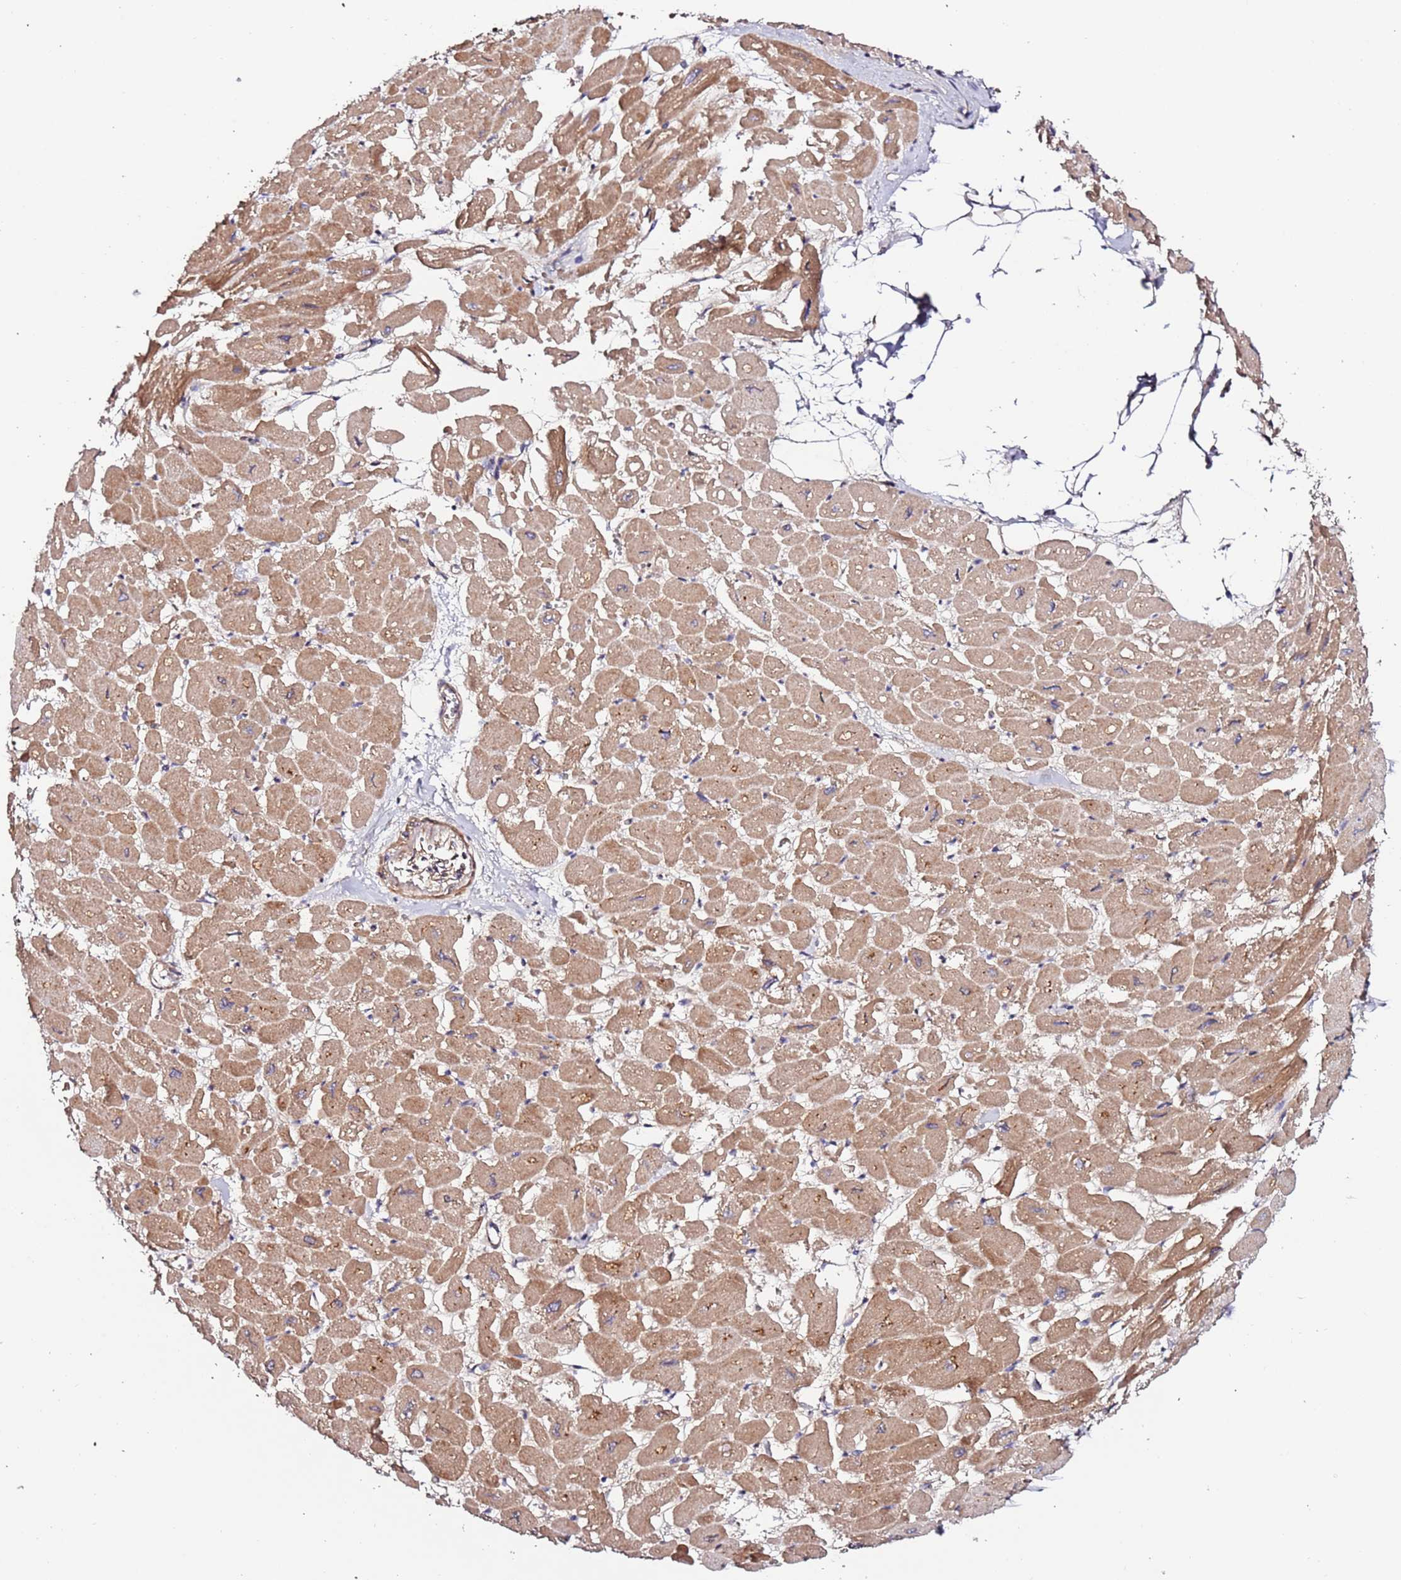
{"staining": {"intensity": "moderate", "quantity": ">75%", "location": "cytoplasmic/membranous"}, "tissue": "heart muscle", "cell_type": "Cardiomyocytes", "image_type": "normal", "snomed": [{"axis": "morphology", "description": "Normal tissue, NOS"}, {"axis": "topography", "description": "Heart"}], "caption": "DAB immunohistochemical staining of benign heart muscle shows moderate cytoplasmic/membranous protein positivity in approximately >75% of cardiomyocytes. Nuclei are stained in blue.", "gene": "HSD17B7", "patient": {"sex": "male", "age": 54}}